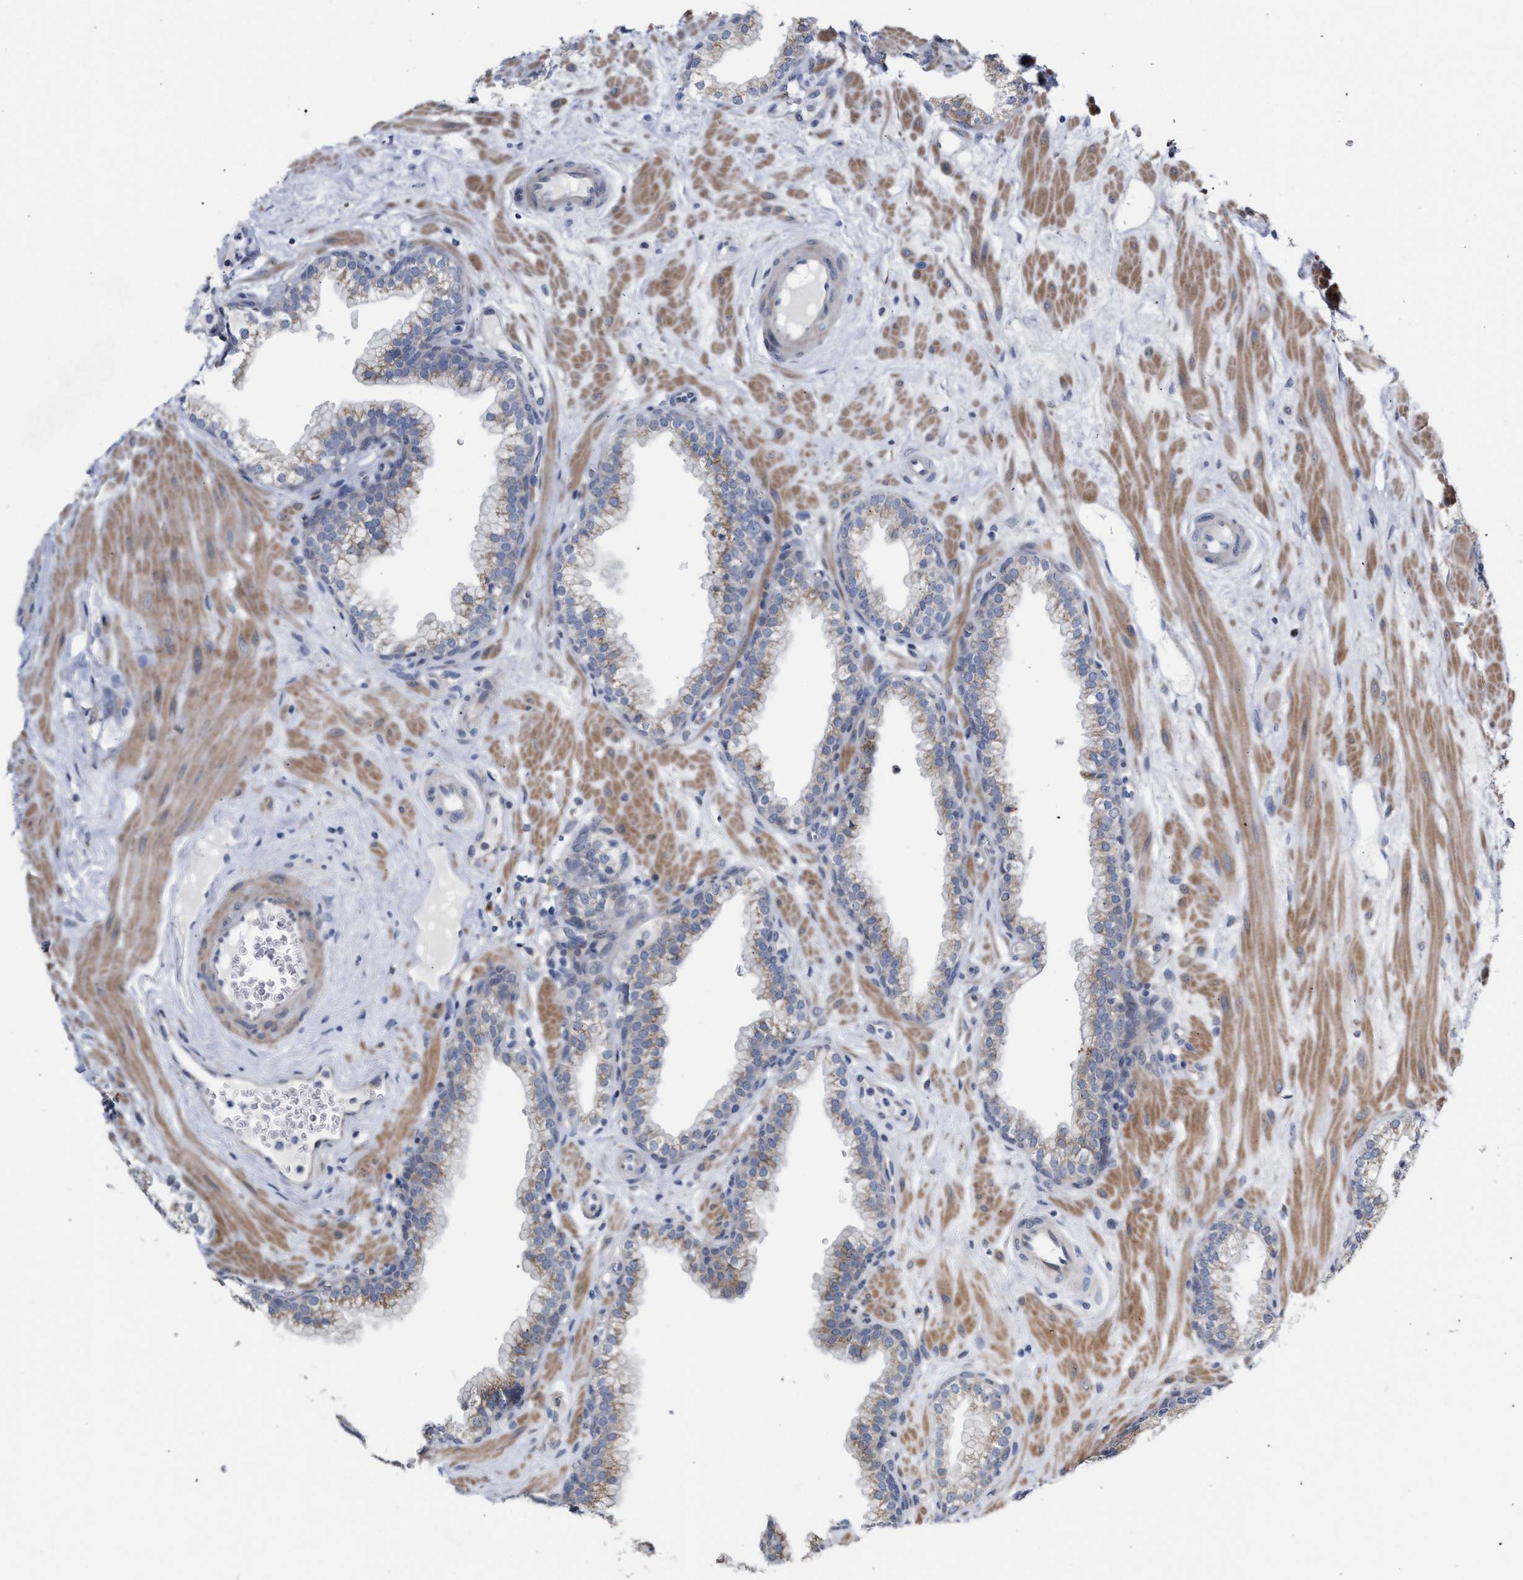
{"staining": {"intensity": "weak", "quantity": ">75%", "location": "cytoplasmic/membranous"}, "tissue": "prostate", "cell_type": "Glandular cells", "image_type": "normal", "snomed": [{"axis": "morphology", "description": "Normal tissue, NOS"}, {"axis": "morphology", "description": "Urothelial carcinoma, Low grade"}, {"axis": "topography", "description": "Urinary bladder"}, {"axis": "topography", "description": "Prostate"}], "caption": "This is an image of immunohistochemistry staining of benign prostate, which shows weak staining in the cytoplasmic/membranous of glandular cells.", "gene": "RNF135", "patient": {"sex": "male", "age": 60}}